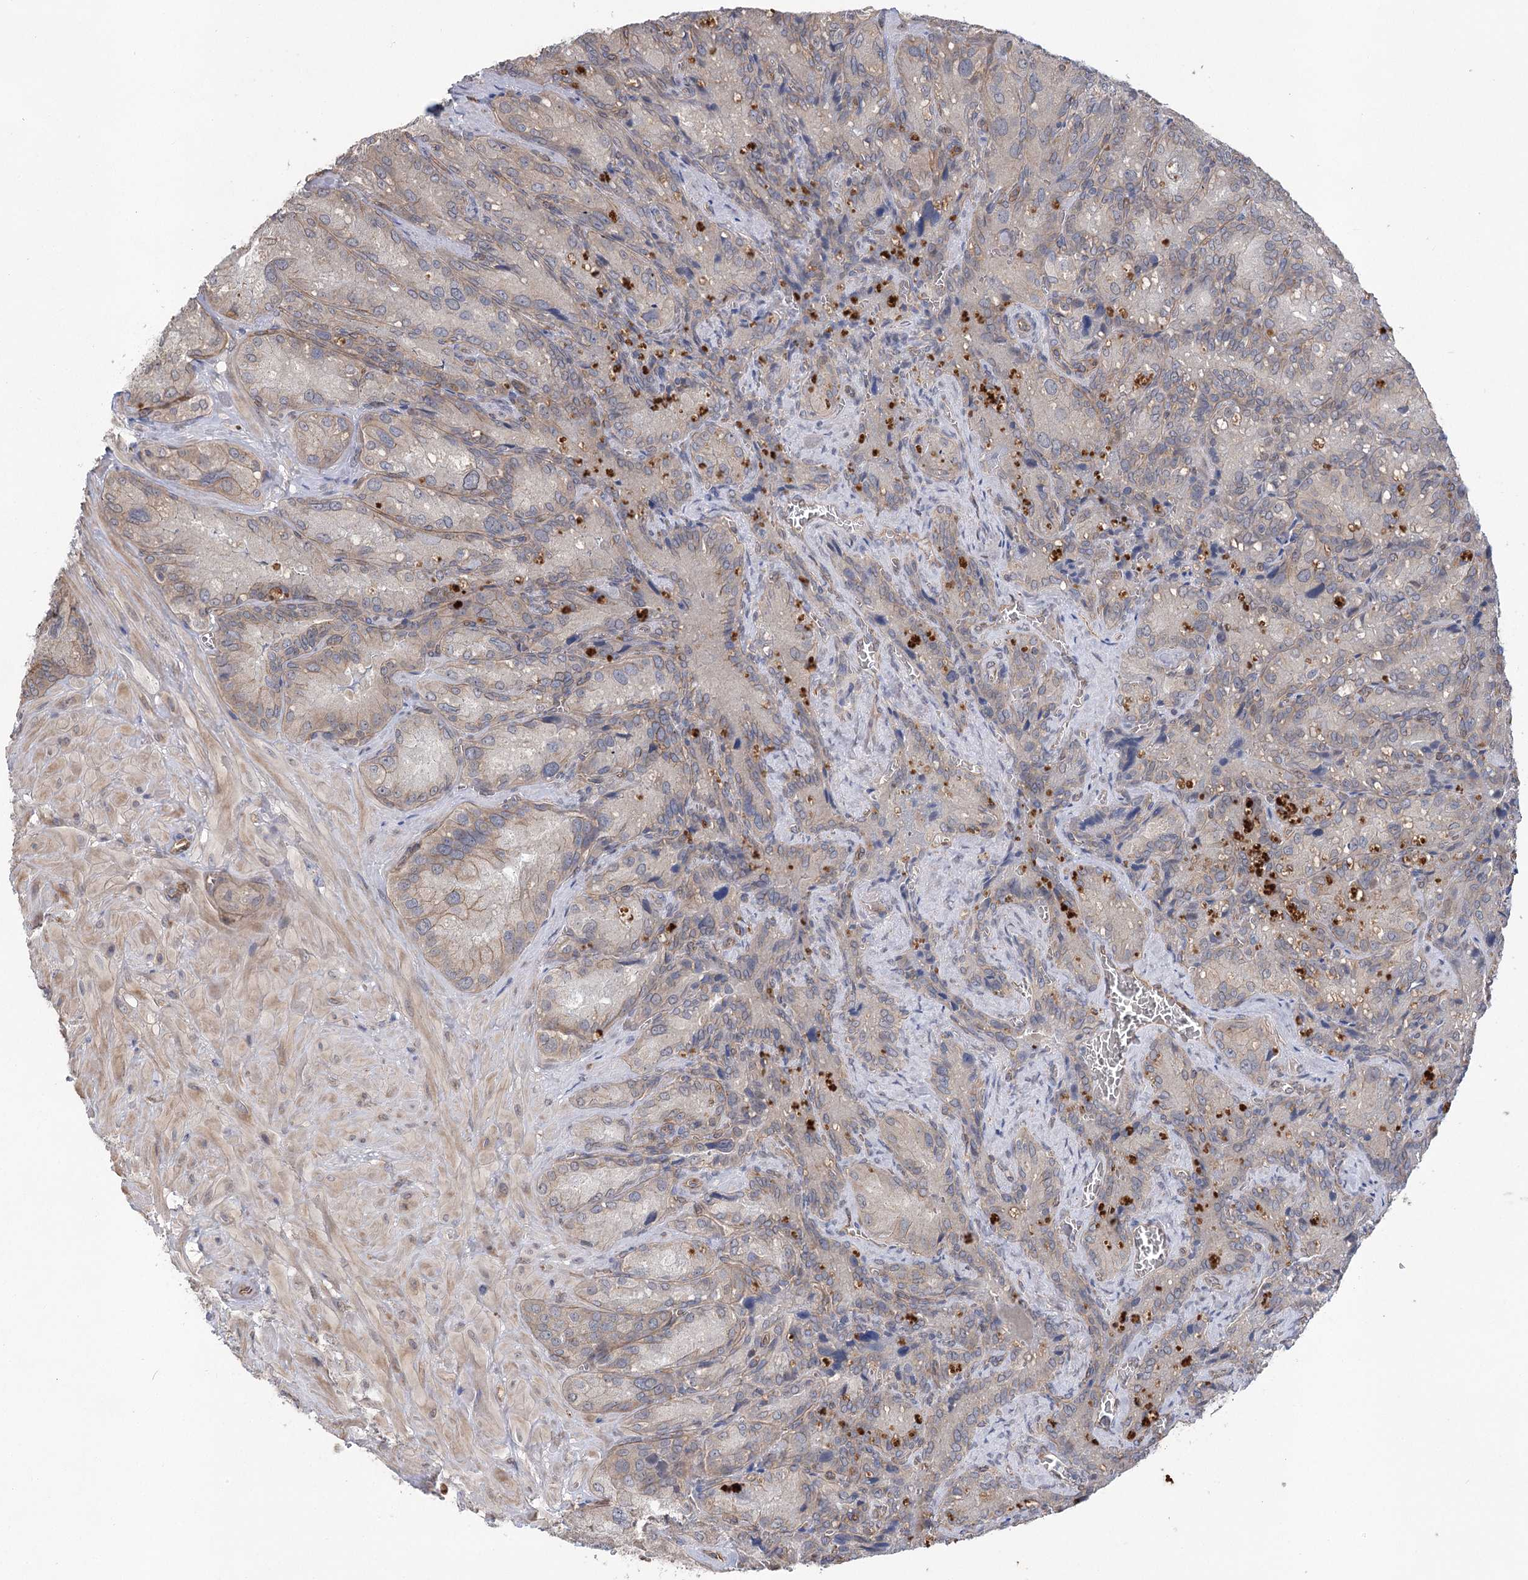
{"staining": {"intensity": "weak", "quantity": "<25%", "location": "cytoplasmic/membranous"}, "tissue": "seminal vesicle", "cell_type": "Glandular cells", "image_type": "normal", "snomed": [{"axis": "morphology", "description": "Normal tissue, NOS"}, {"axis": "topography", "description": "Seminal veicle"}], "caption": "This image is of benign seminal vesicle stained with IHC to label a protein in brown with the nuclei are counter-stained blue. There is no staining in glandular cells.", "gene": "RWDD4", "patient": {"sex": "male", "age": 62}}